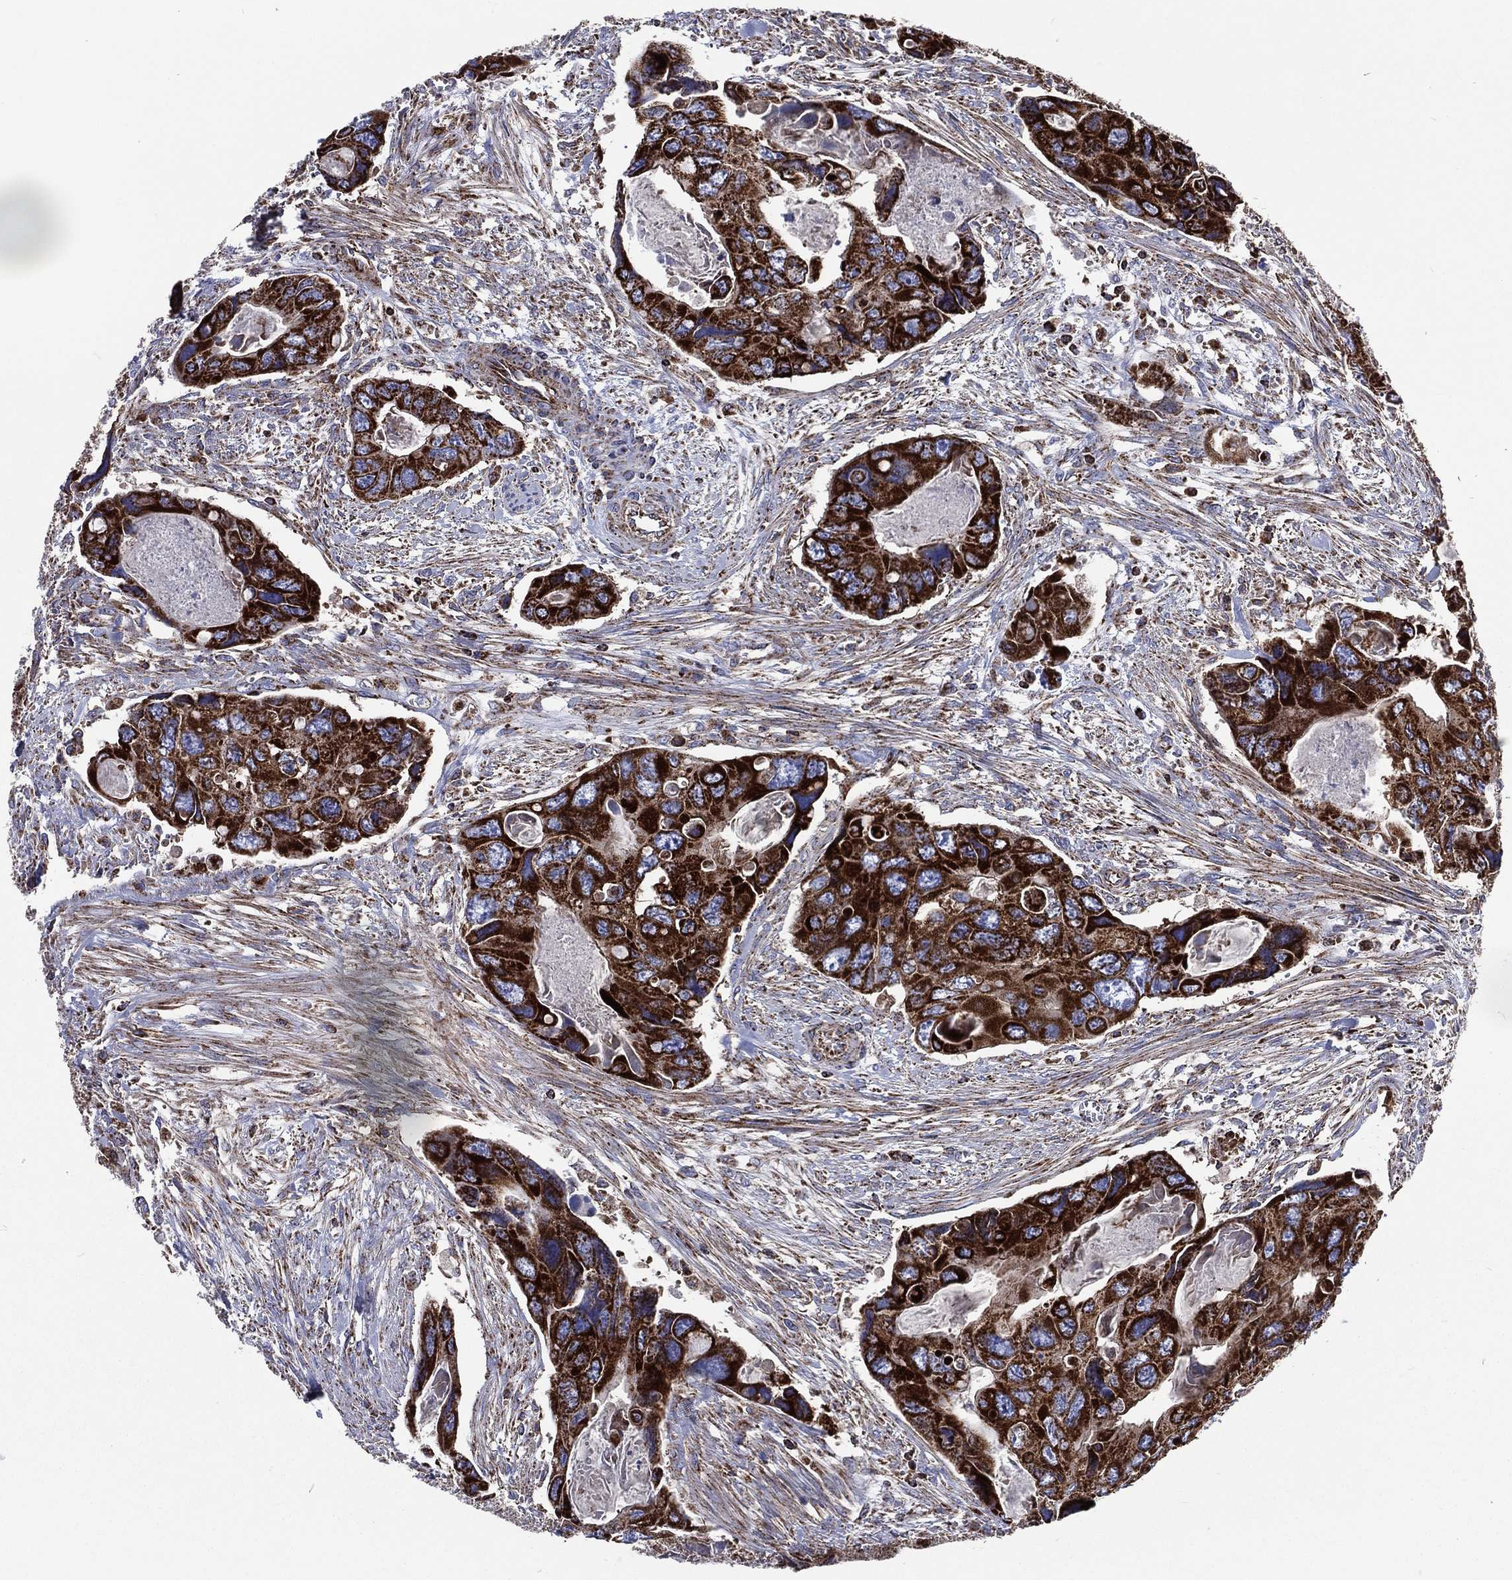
{"staining": {"intensity": "strong", "quantity": ">75%", "location": "cytoplasmic/membranous"}, "tissue": "colorectal cancer", "cell_type": "Tumor cells", "image_type": "cancer", "snomed": [{"axis": "morphology", "description": "Adenocarcinoma, NOS"}, {"axis": "topography", "description": "Rectum"}], "caption": "Protein analysis of colorectal adenocarcinoma tissue reveals strong cytoplasmic/membranous staining in approximately >75% of tumor cells.", "gene": "ANKRD37", "patient": {"sex": "male", "age": 62}}